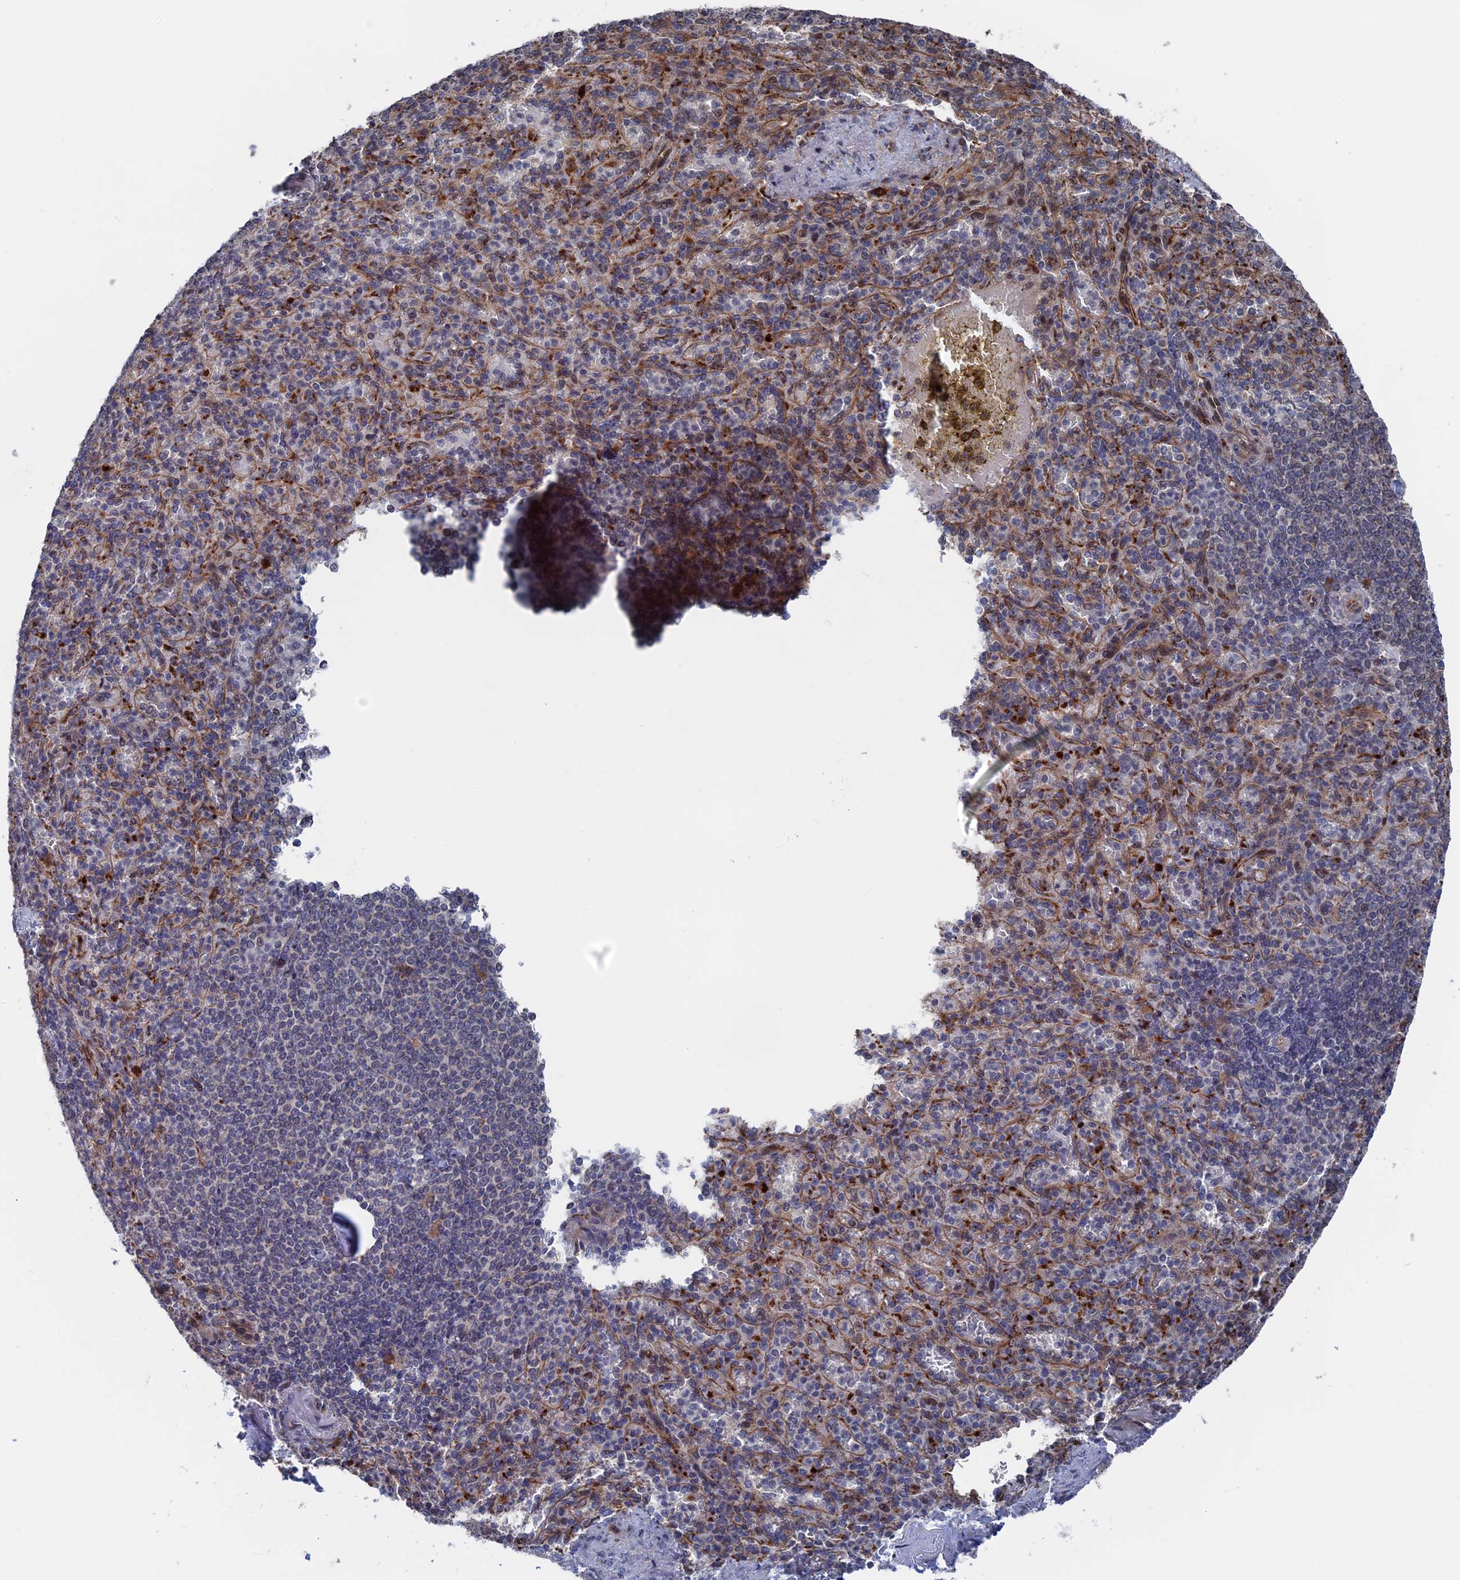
{"staining": {"intensity": "negative", "quantity": "none", "location": "none"}, "tissue": "spleen", "cell_type": "Cells in red pulp", "image_type": "normal", "snomed": [{"axis": "morphology", "description": "Normal tissue, NOS"}, {"axis": "topography", "description": "Spleen"}], "caption": "IHC photomicrograph of benign spleen: spleen stained with DAB (3,3'-diaminobenzidine) displays no significant protein positivity in cells in red pulp.", "gene": "PLA2G15", "patient": {"sex": "female", "age": 74}}